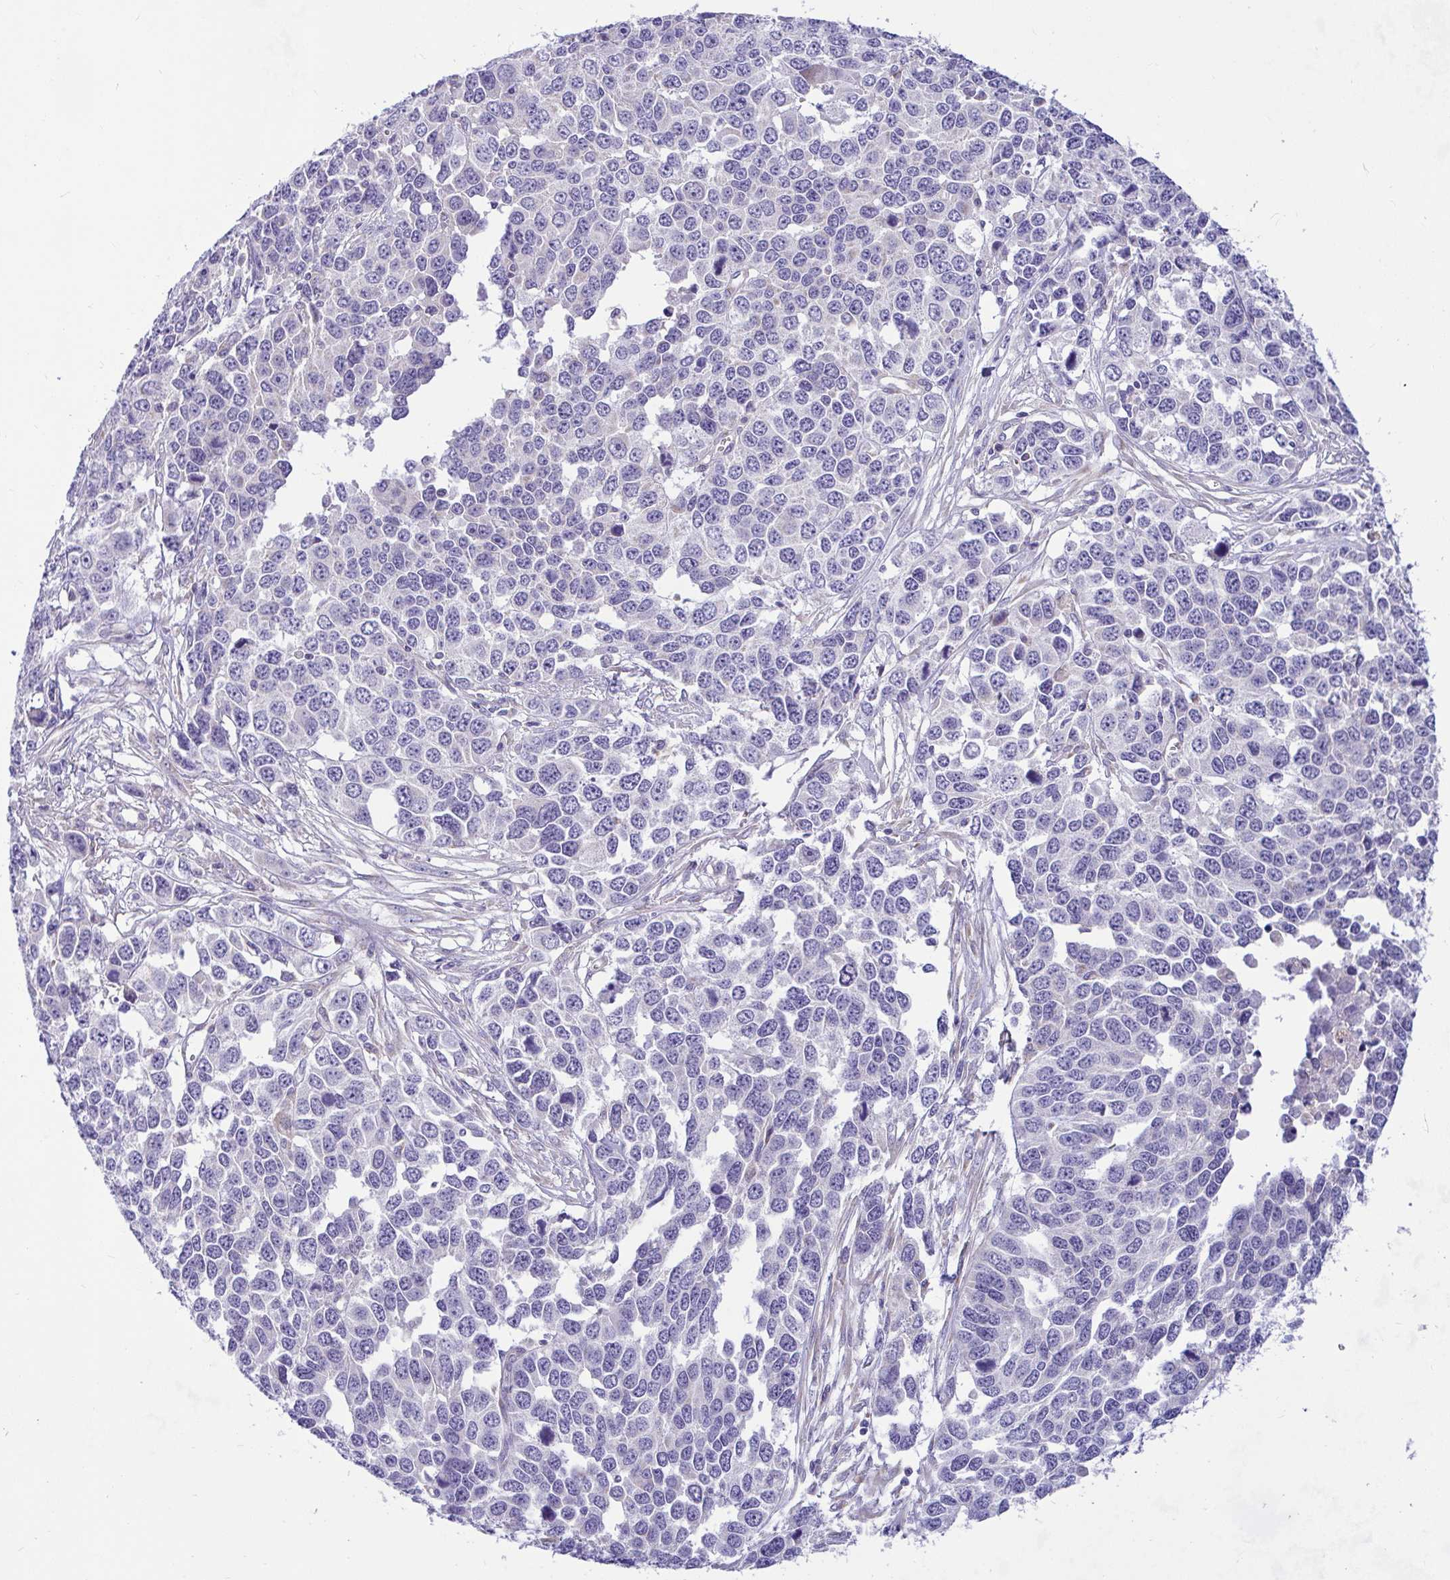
{"staining": {"intensity": "negative", "quantity": "none", "location": "none"}, "tissue": "ovarian cancer", "cell_type": "Tumor cells", "image_type": "cancer", "snomed": [{"axis": "morphology", "description": "Cystadenocarcinoma, serous, NOS"}, {"axis": "topography", "description": "Ovary"}], "caption": "There is no significant staining in tumor cells of ovarian cancer. Brightfield microscopy of immunohistochemistry (IHC) stained with DAB (3,3'-diaminobenzidine) (brown) and hematoxylin (blue), captured at high magnification.", "gene": "CEP63", "patient": {"sex": "female", "age": 76}}